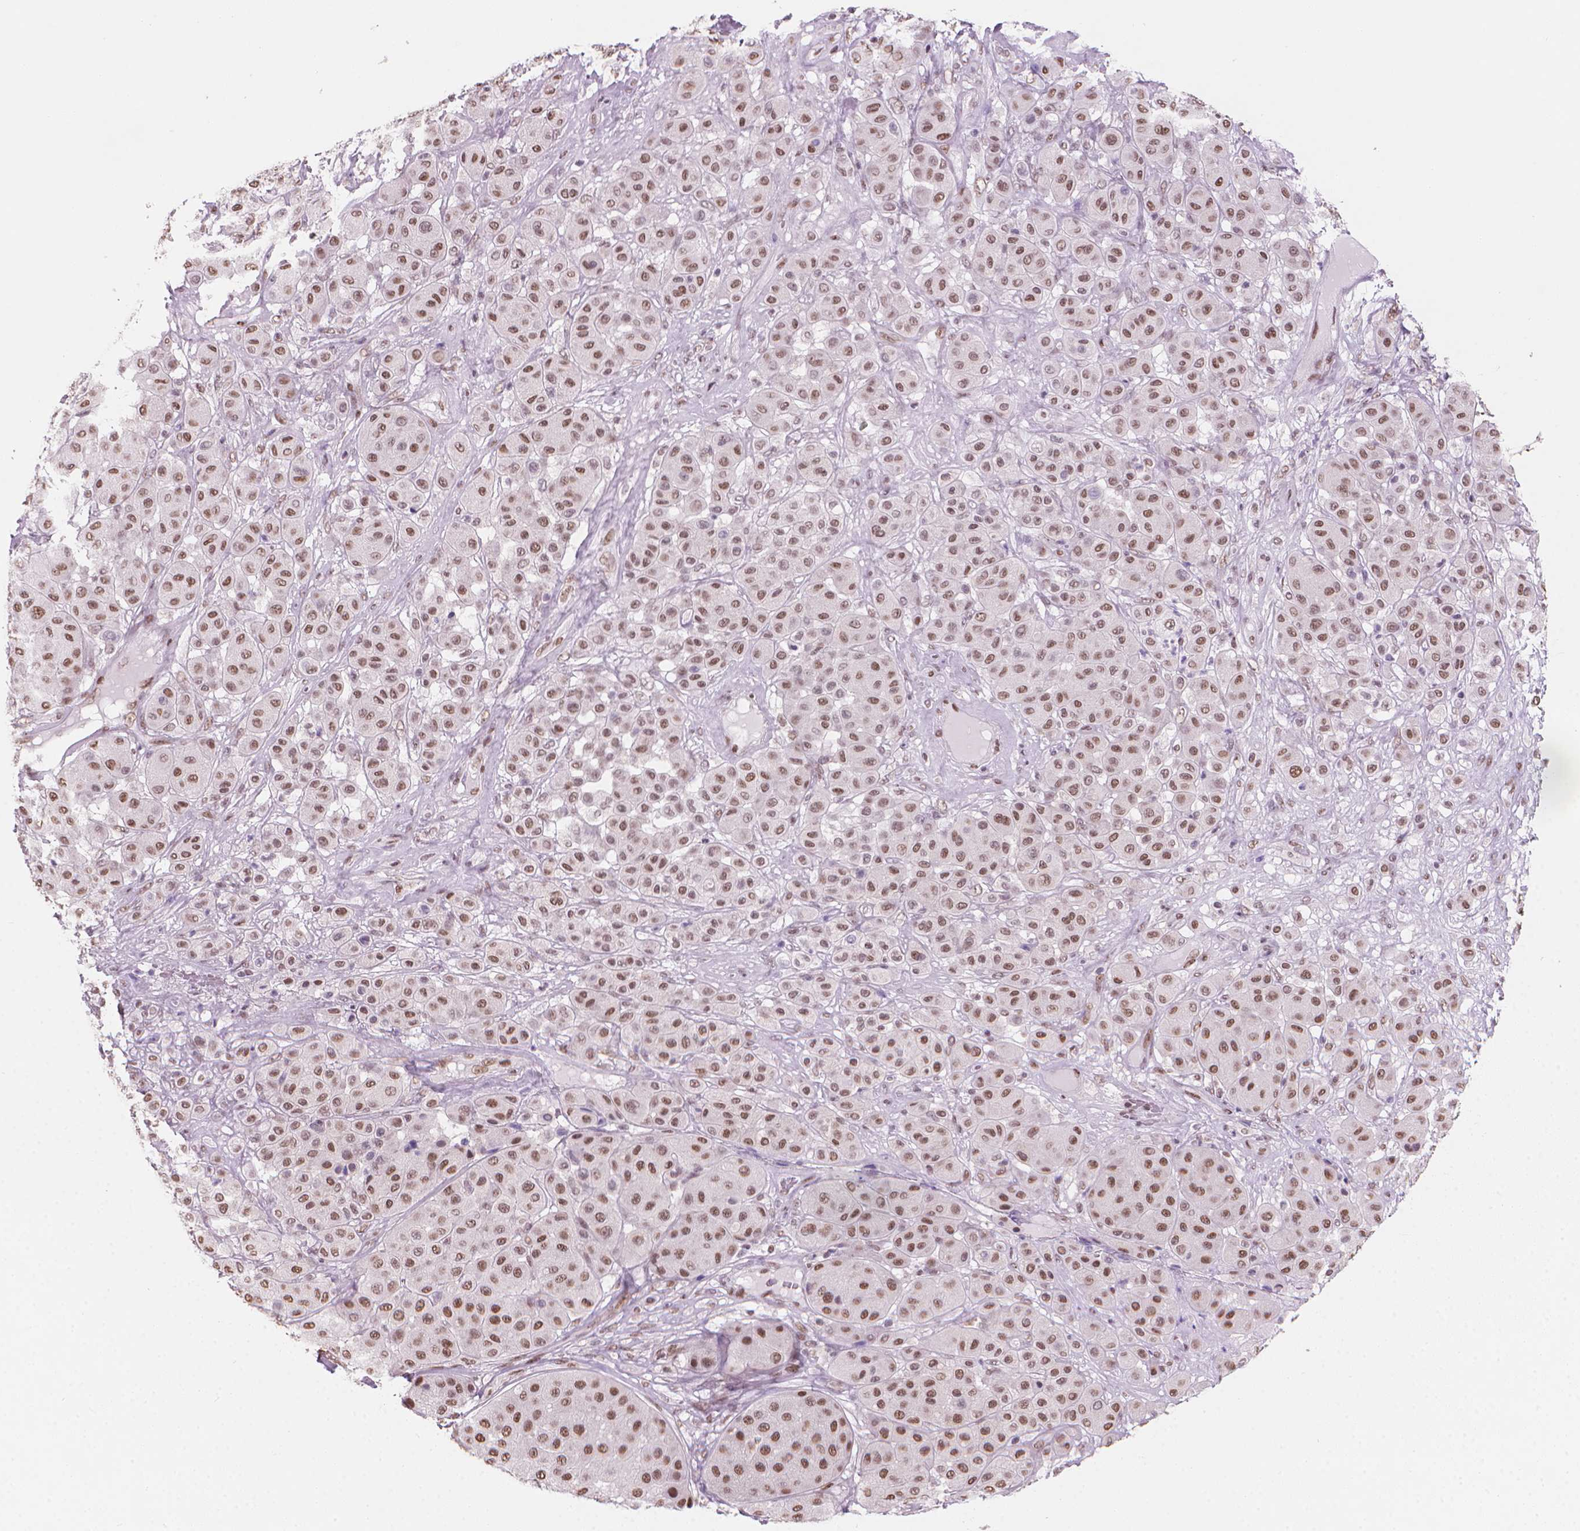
{"staining": {"intensity": "moderate", "quantity": ">75%", "location": "nuclear"}, "tissue": "melanoma", "cell_type": "Tumor cells", "image_type": "cancer", "snomed": [{"axis": "morphology", "description": "Malignant melanoma, Metastatic site"}, {"axis": "topography", "description": "Smooth muscle"}], "caption": "Malignant melanoma (metastatic site) tissue shows moderate nuclear positivity in approximately >75% of tumor cells", "gene": "PIAS2", "patient": {"sex": "male", "age": 41}}